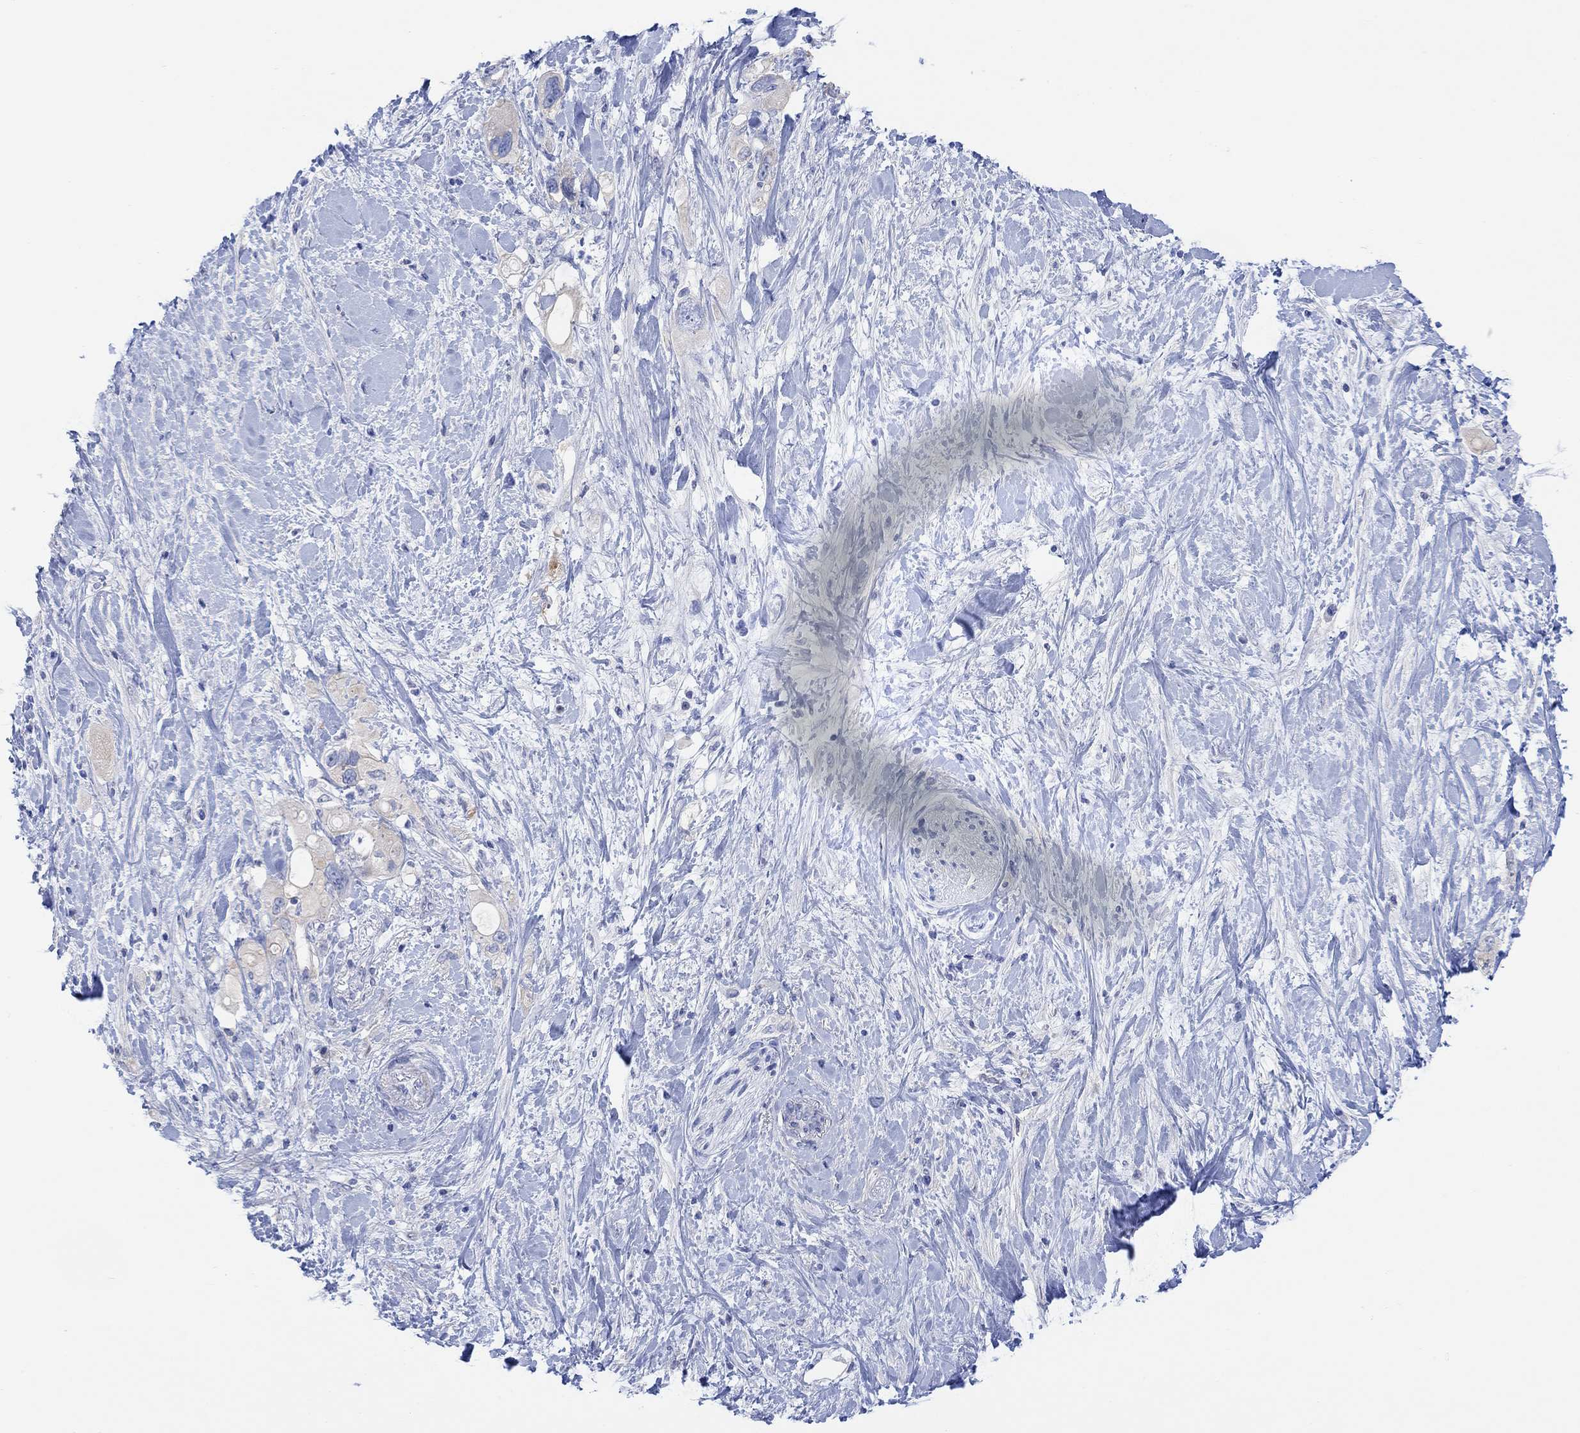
{"staining": {"intensity": "negative", "quantity": "none", "location": "none"}, "tissue": "pancreatic cancer", "cell_type": "Tumor cells", "image_type": "cancer", "snomed": [{"axis": "morphology", "description": "Adenocarcinoma, NOS"}, {"axis": "topography", "description": "Pancreas"}], "caption": "There is no significant expression in tumor cells of pancreatic adenocarcinoma.", "gene": "TLDC2", "patient": {"sex": "female", "age": 56}}